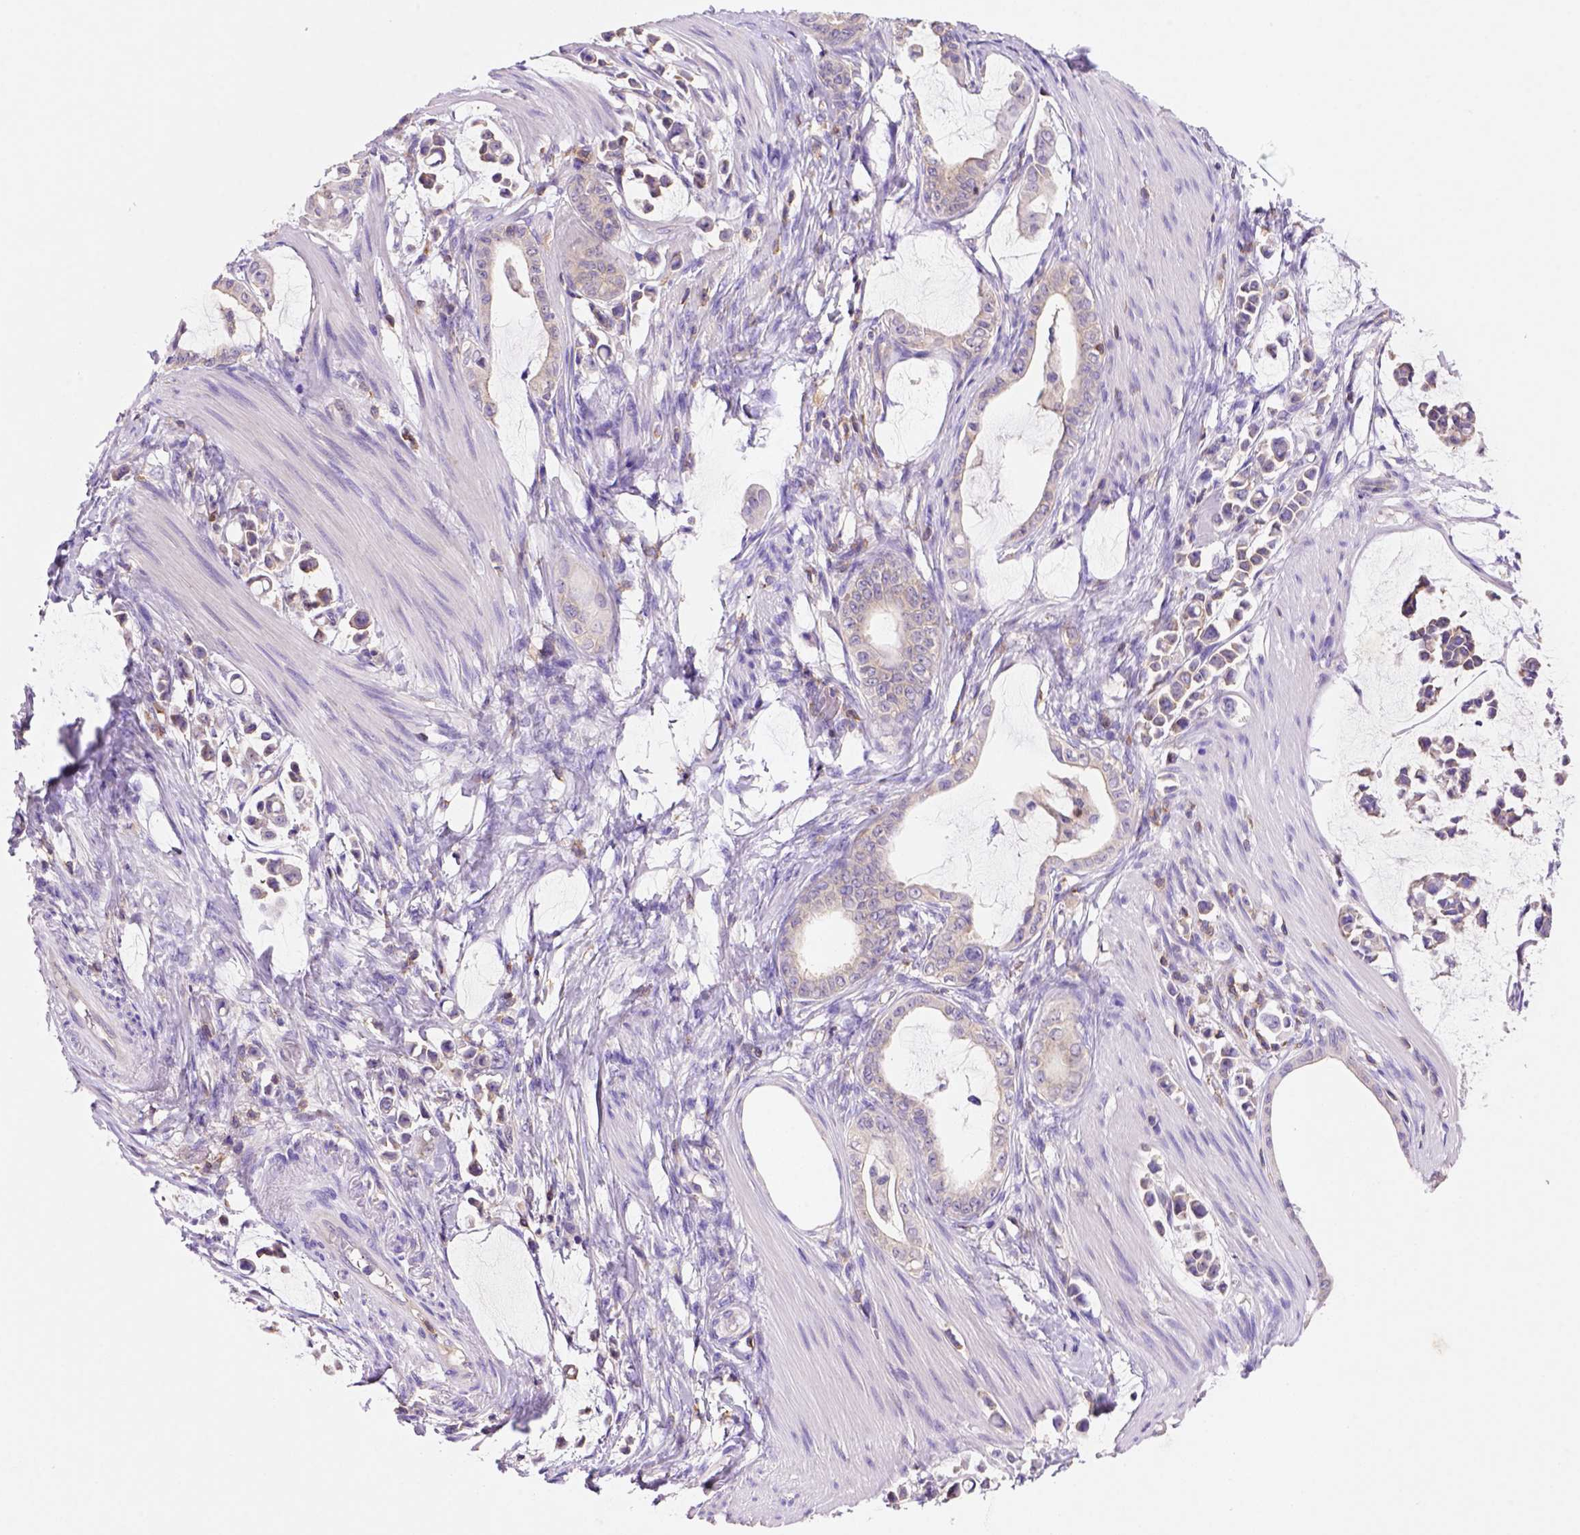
{"staining": {"intensity": "negative", "quantity": "none", "location": "none"}, "tissue": "stomach cancer", "cell_type": "Tumor cells", "image_type": "cancer", "snomed": [{"axis": "morphology", "description": "Adenocarcinoma, NOS"}, {"axis": "topography", "description": "Stomach"}], "caption": "Tumor cells are negative for brown protein staining in stomach adenocarcinoma.", "gene": "INPP5D", "patient": {"sex": "male", "age": 82}}